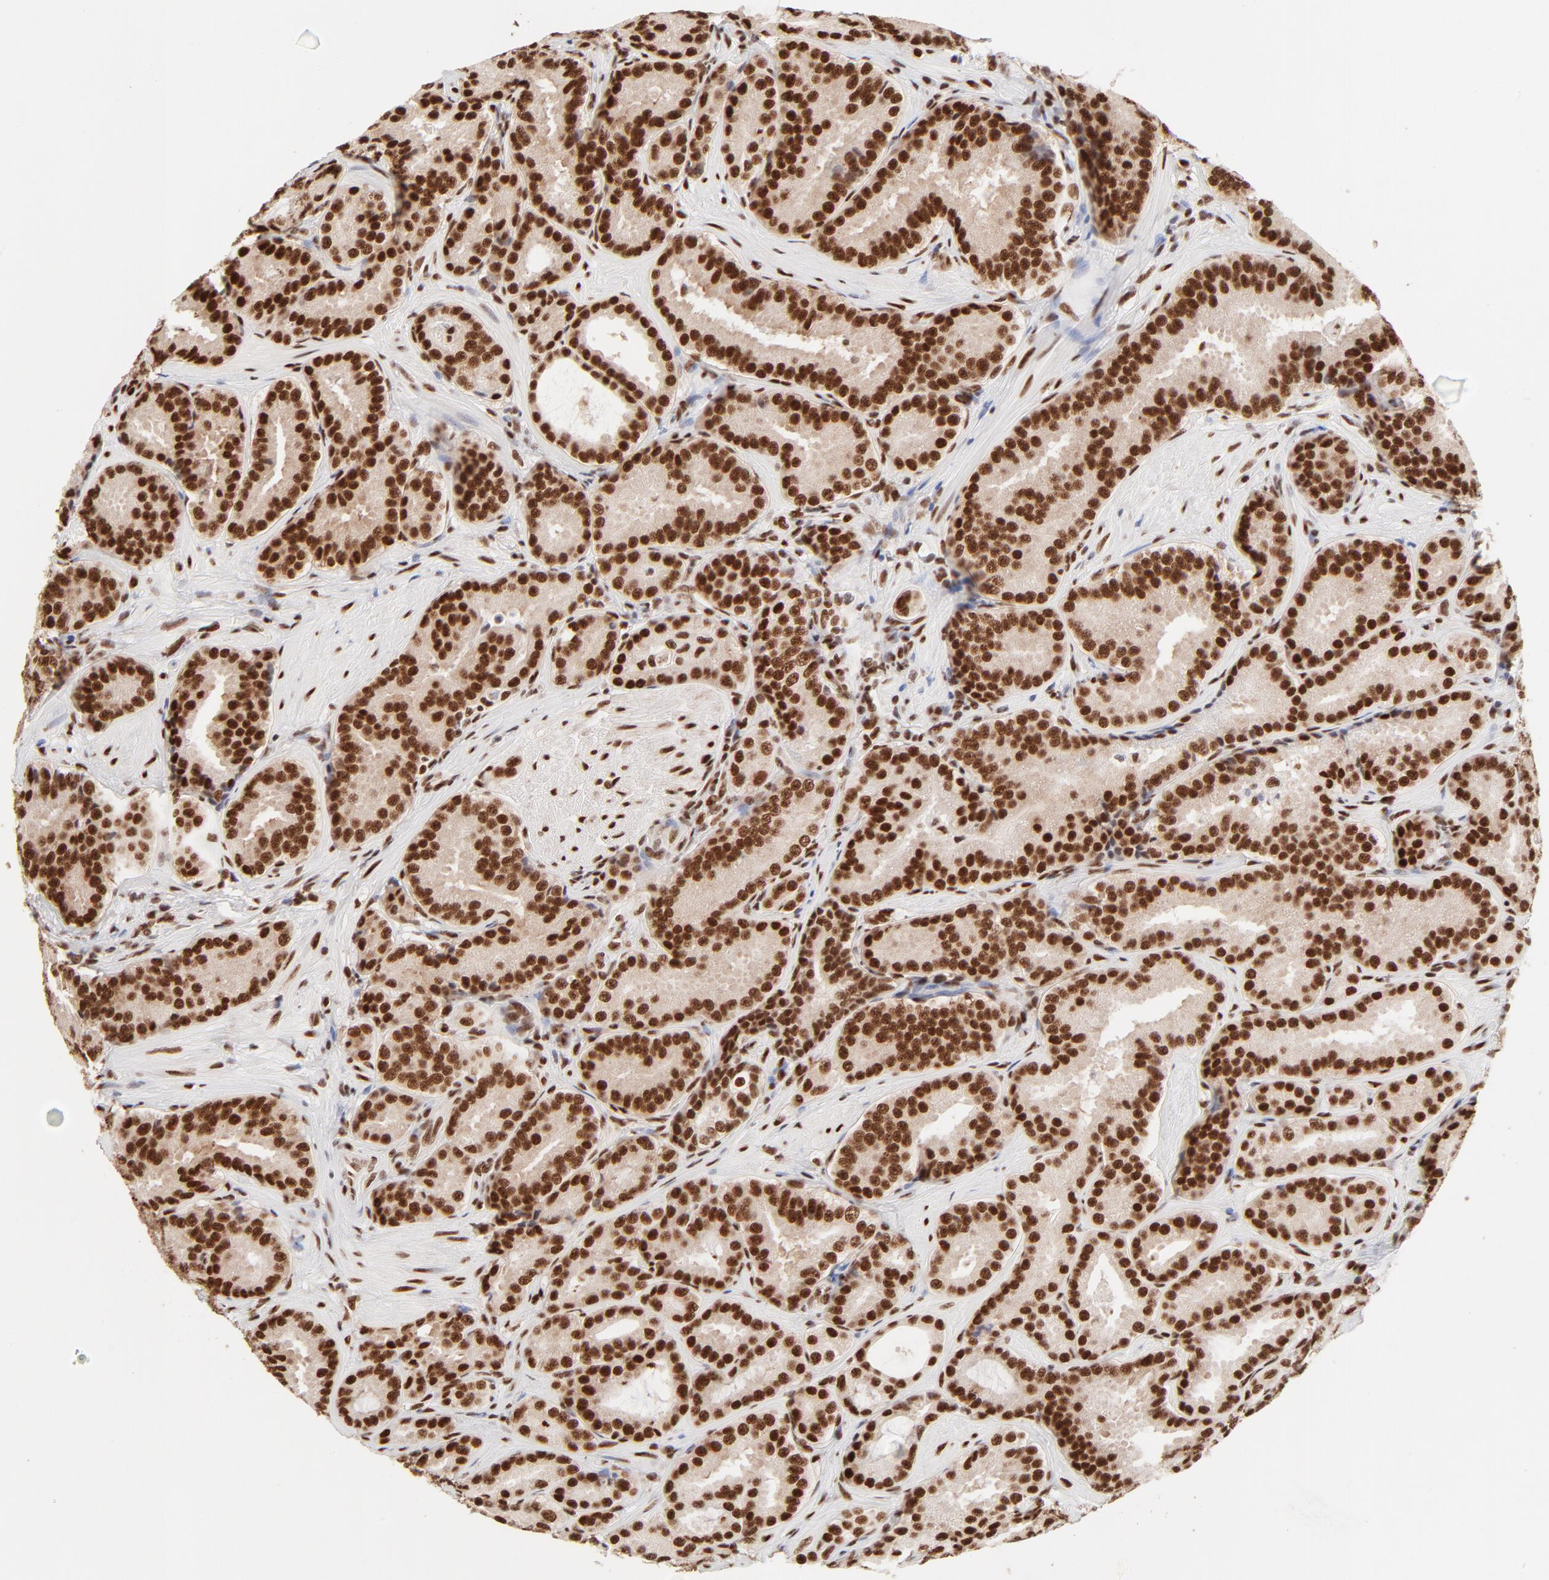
{"staining": {"intensity": "strong", "quantity": ">75%", "location": "nuclear"}, "tissue": "prostate cancer", "cell_type": "Tumor cells", "image_type": "cancer", "snomed": [{"axis": "morphology", "description": "Adenocarcinoma, Low grade"}, {"axis": "topography", "description": "Prostate"}], "caption": "Immunohistochemistry micrograph of neoplastic tissue: prostate cancer (low-grade adenocarcinoma) stained using immunohistochemistry (IHC) reveals high levels of strong protein expression localized specifically in the nuclear of tumor cells, appearing as a nuclear brown color.", "gene": "TARDBP", "patient": {"sex": "male", "age": 59}}